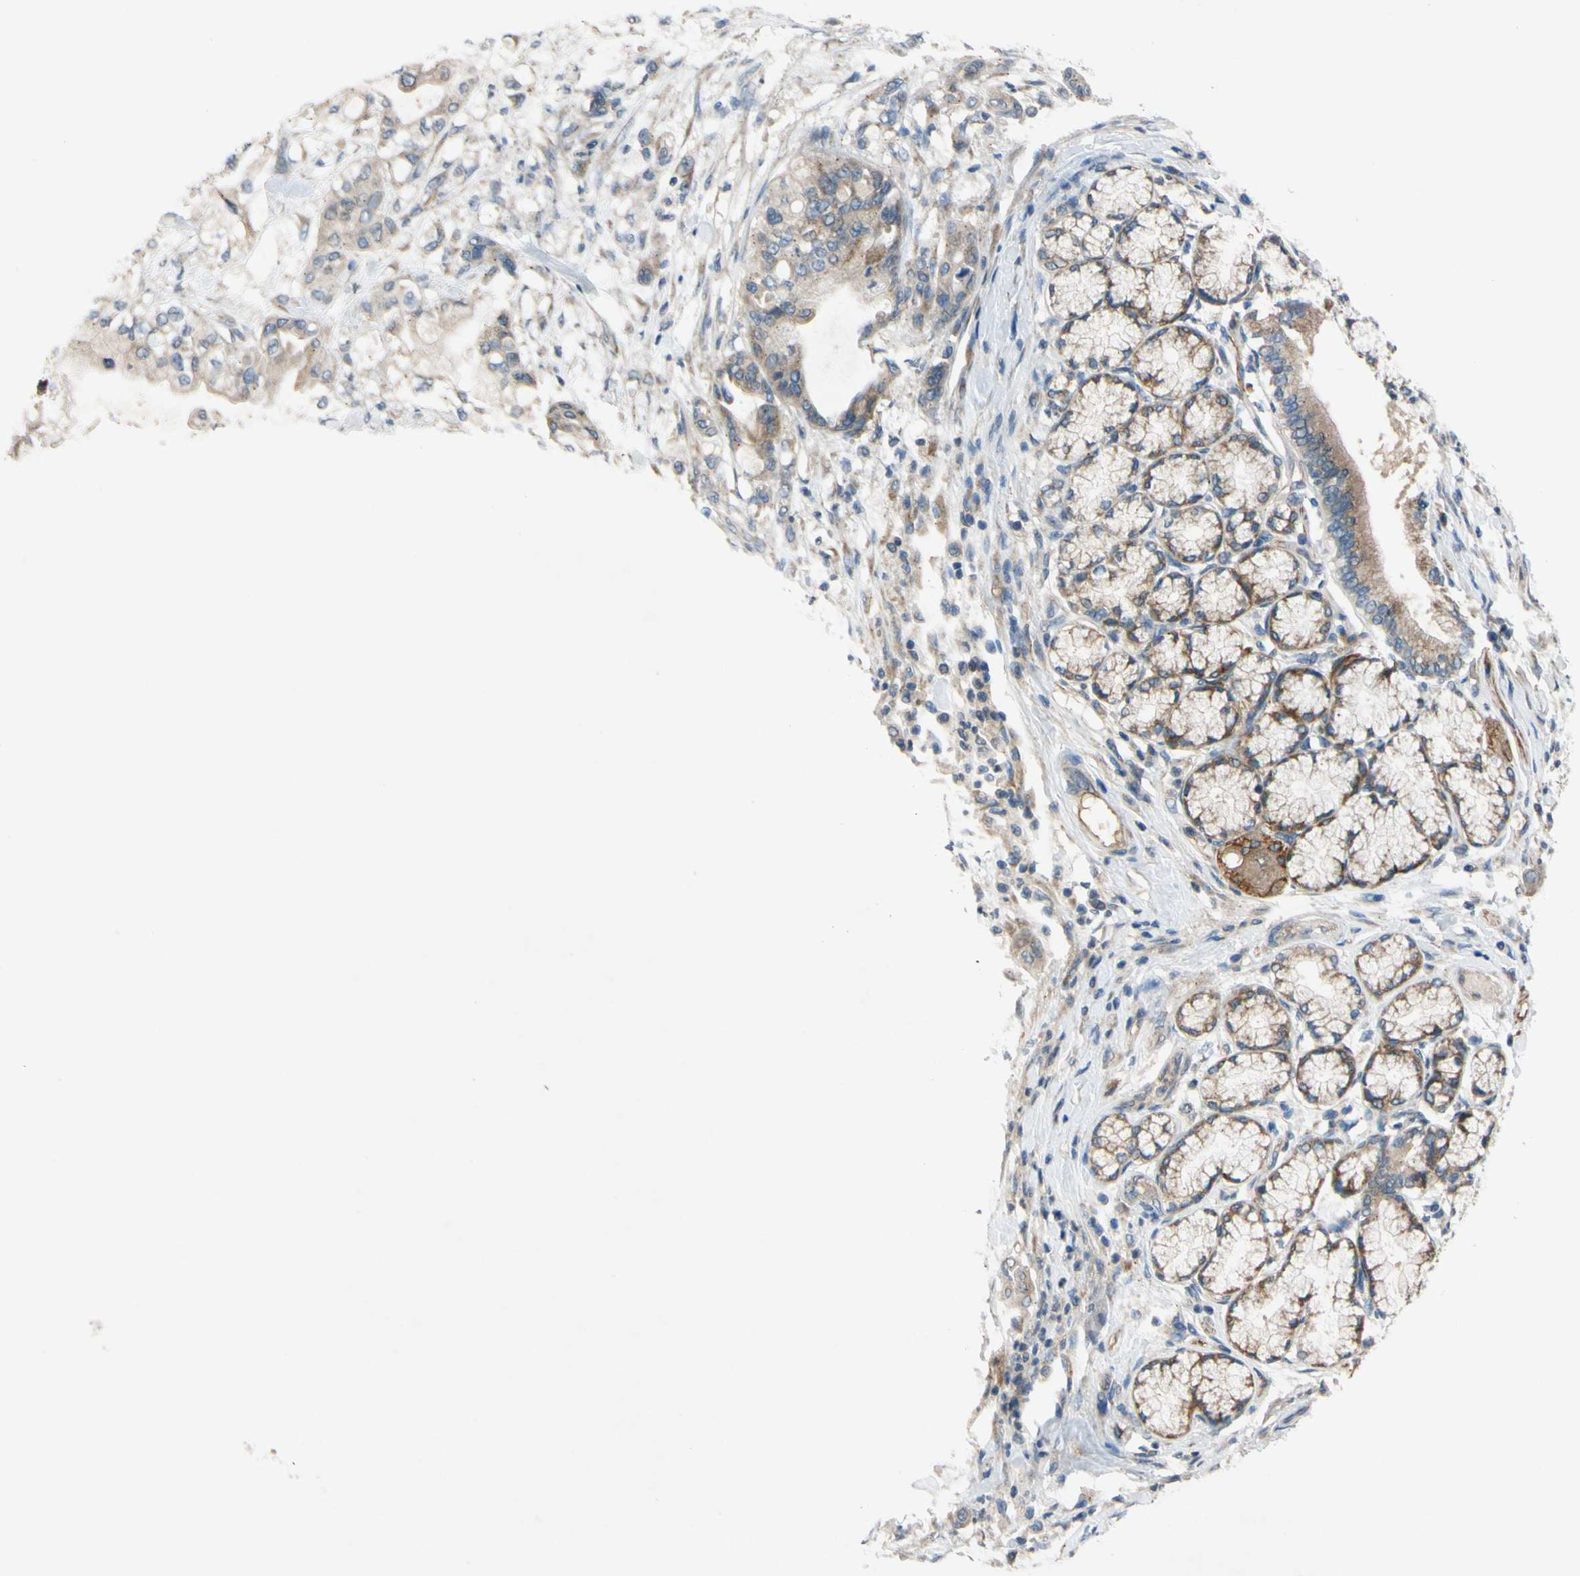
{"staining": {"intensity": "weak", "quantity": ">75%", "location": "cytoplasmic/membranous"}, "tissue": "pancreatic cancer", "cell_type": "Tumor cells", "image_type": "cancer", "snomed": [{"axis": "morphology", "description": "Adenocarcinoma, NOS"}, {"axis": "morphology", "description": "Adenocarcinoma, metastatic, NOS"}, {"axis": "topography", "description": "Lymph node"}, {"axis": "topography", "description": "Pancreas"}, {"axis": "topography", "description": "Duodenum"}], "caption": "Immunohistochemical staining of pancreatic adenocarcinoma displays weak cytoplasmic/membranous protein positivity in about >75% of tumor cells.", "gene": "ADD2", "patient": {"sex": "female", "age": 64}}